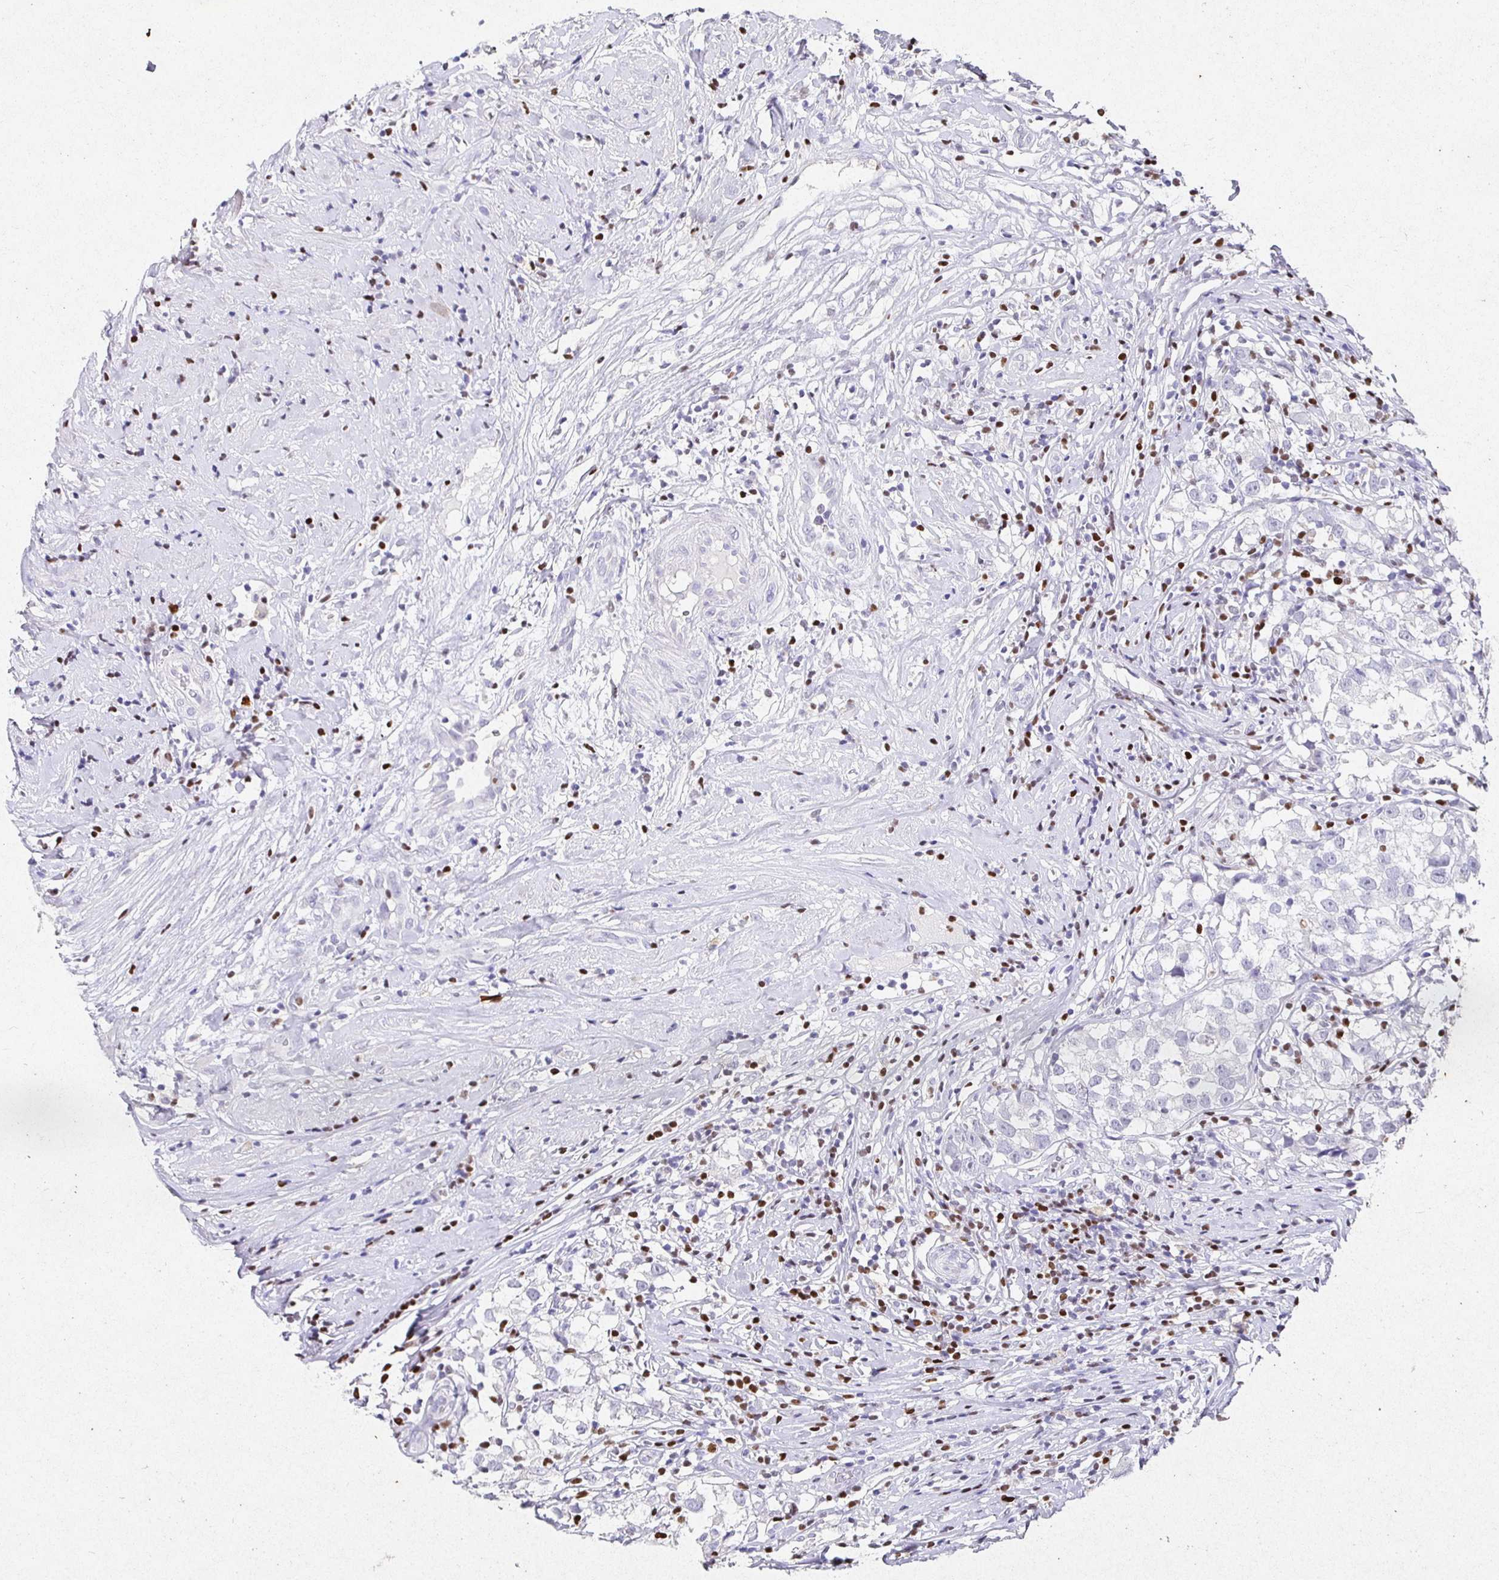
{"staining": {"intensity": "negative", "quantity": "none", "location": "none"}, "tissue": "testis cancer", "cell_type": "Tumor cells", "image_type": "cancer", "snomed": [{"axis": "morphology", "description": "Seminoma, NOS"}, {"axis": "topography", "description": "Testis"}], "caption": "Micrograph shows no significant protein positivity in tumor cells of testis cancer.", "gene": "SATB1", "patient": {"sex": "male", "age": 46}}